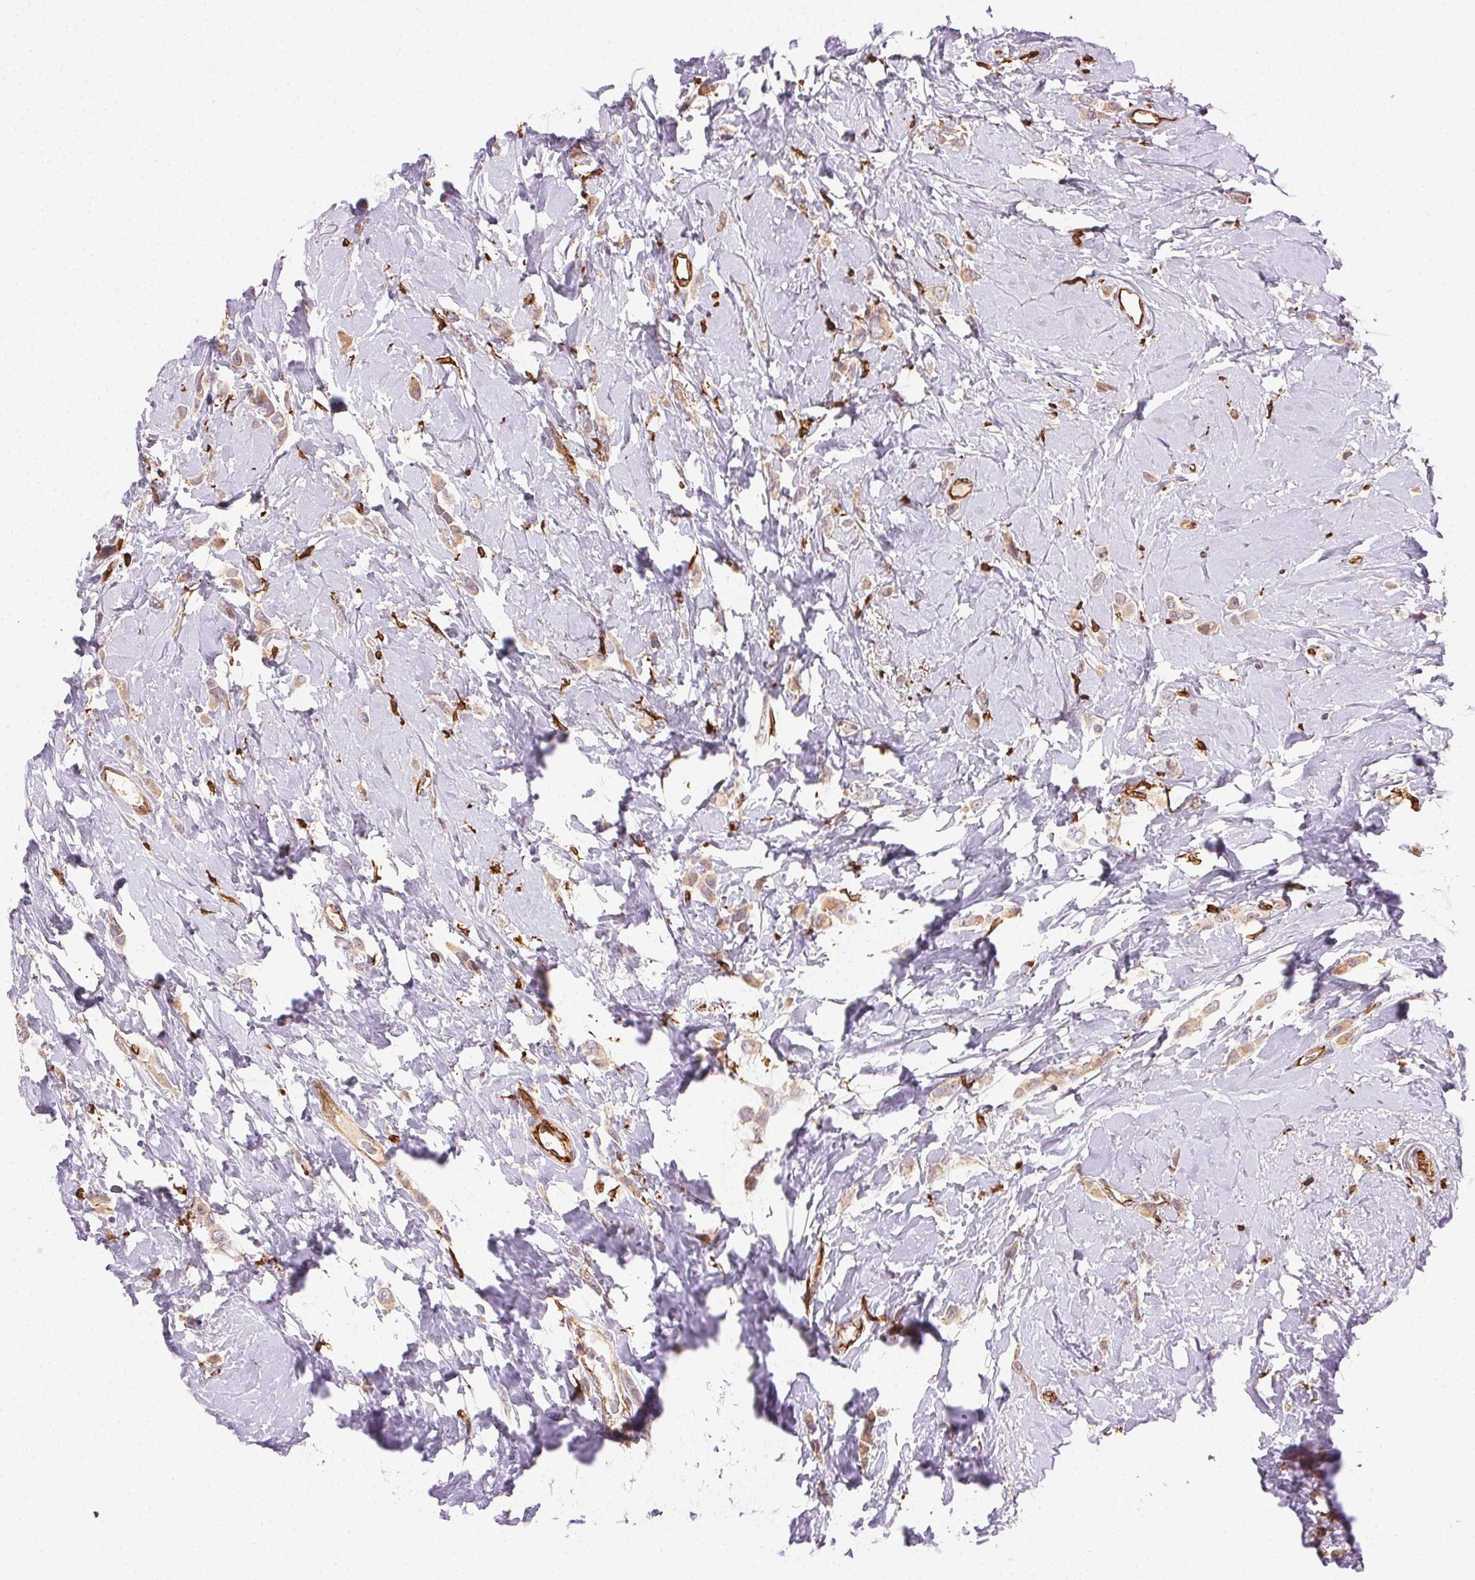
{"staining": {"intensity": "weak", "quantity": ">75%", "location": "cytoplasmic/membranous"}, "tissue": "breast cancer", "cell_type": "Tumor cells", "image_type": "cancer", "snomed": [{"axis": "morphology", "description": "Lobular carcinoma"}, {"axis": "topography", "description": "Breast"}], "caption": "A micrograph of human breast cancer (lobular carcinoma) stained for a protein displays weak cytoplasmic/membranous brown staining in tumor cells.", "gene": "RNASET2", "patient": {"sex": "female", "age": 66}}